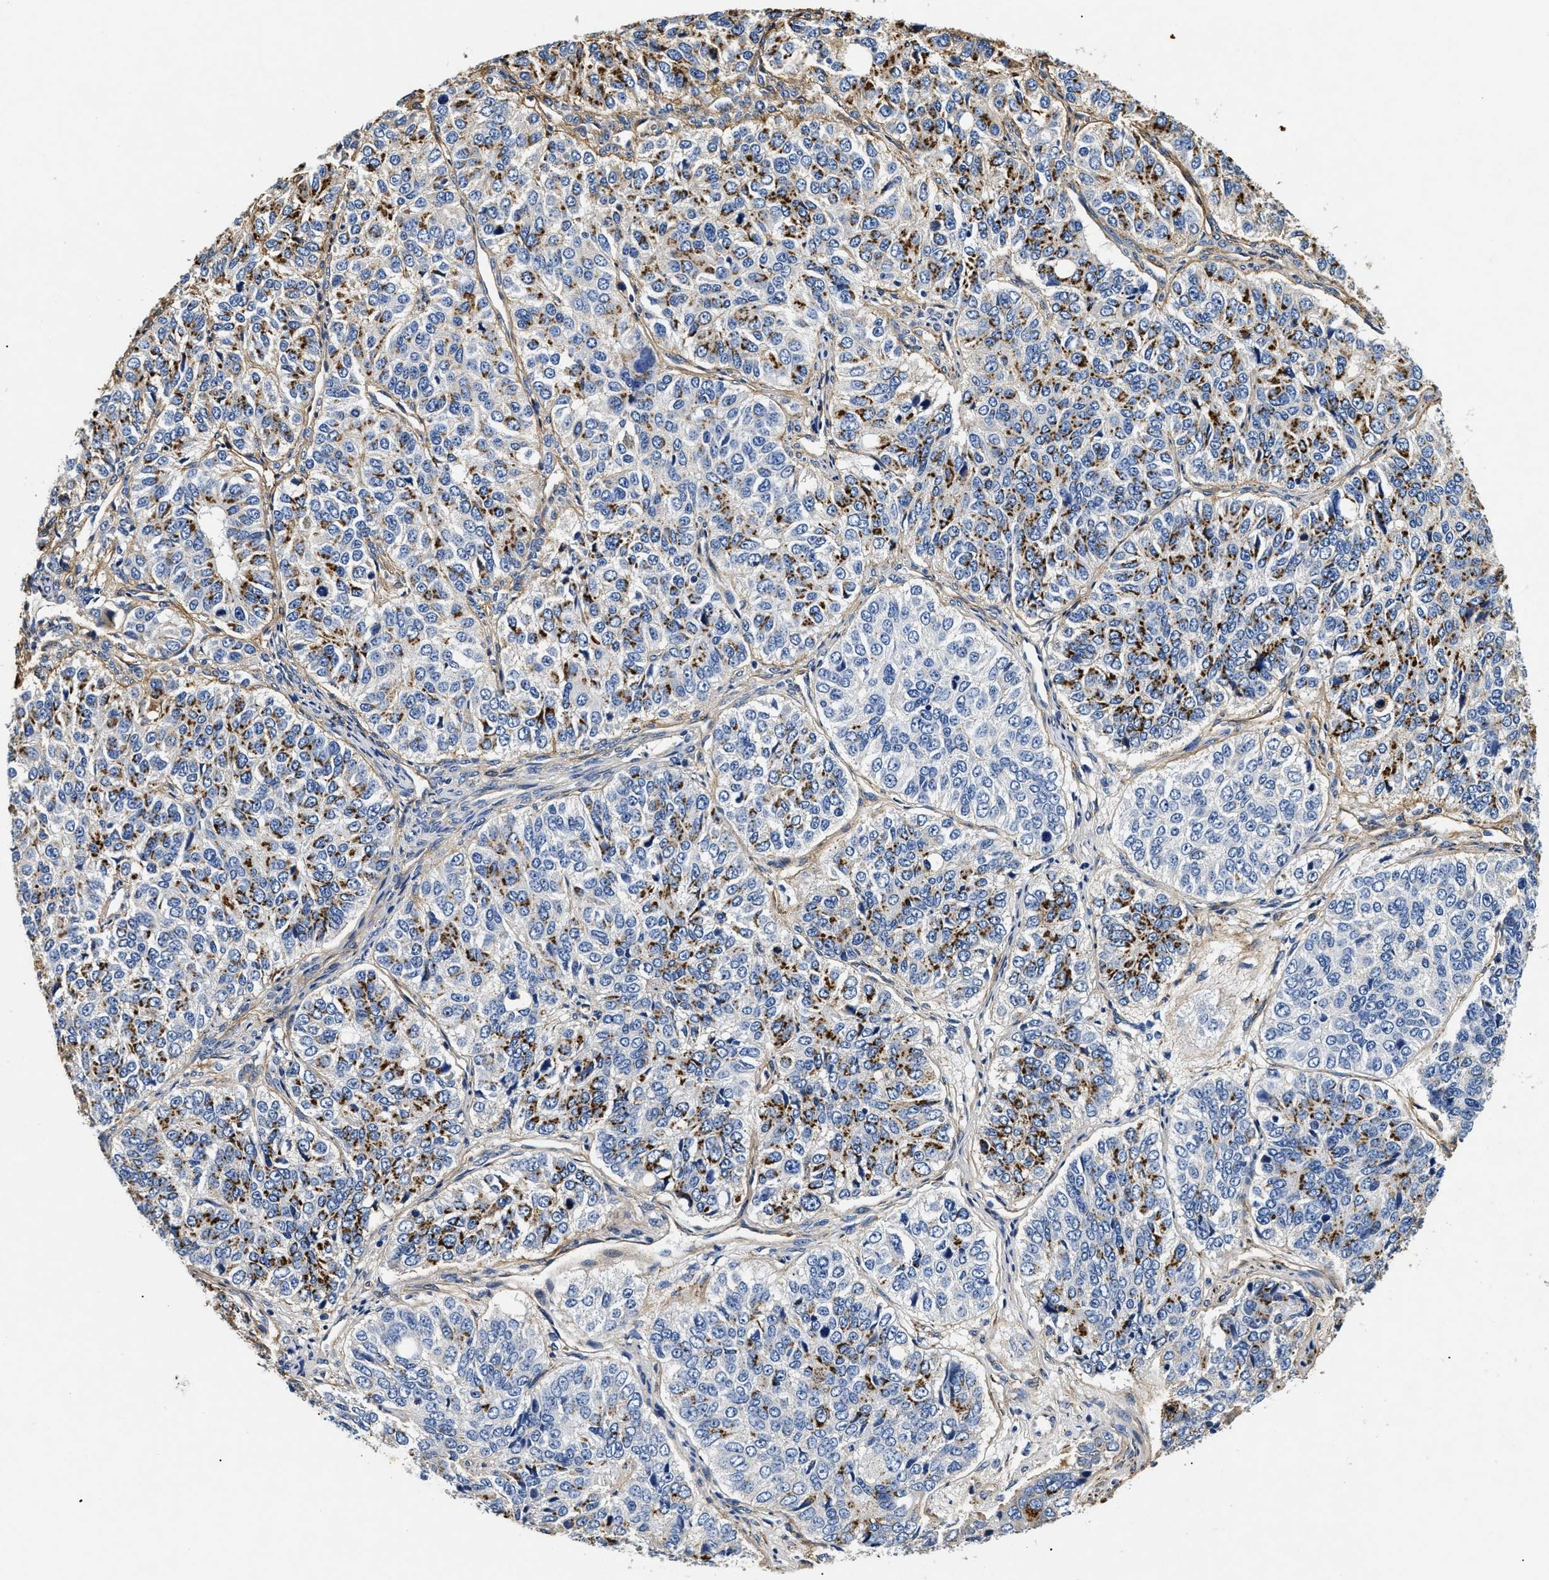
{"staining": {"intensity": "strong", "quantity": "25%-75%", "location": "cytoplasmic/membranous"}, "tissue": "ovarian cancer", "cell_type": "Tumor cells", "image_type": "cancer", "snomed": [{"axis": "morphology", "description": "Carcinoma, endometroid"}, {"axis": "topography", "description": "Ovary"}], "caption": "Ovarian cancer (endometroid carcinoma) stained with DAB (3,3'-diaminobenzidine) IHC shows high levels of strong cytoplasmic/membranous staining in approximately 25%-75% of tumor cells. (brown staining indicates protein expression, while blue staining denotes nuclei).", "gene": "LAMA3", "patient": {"sex": "female", "age": 51}}